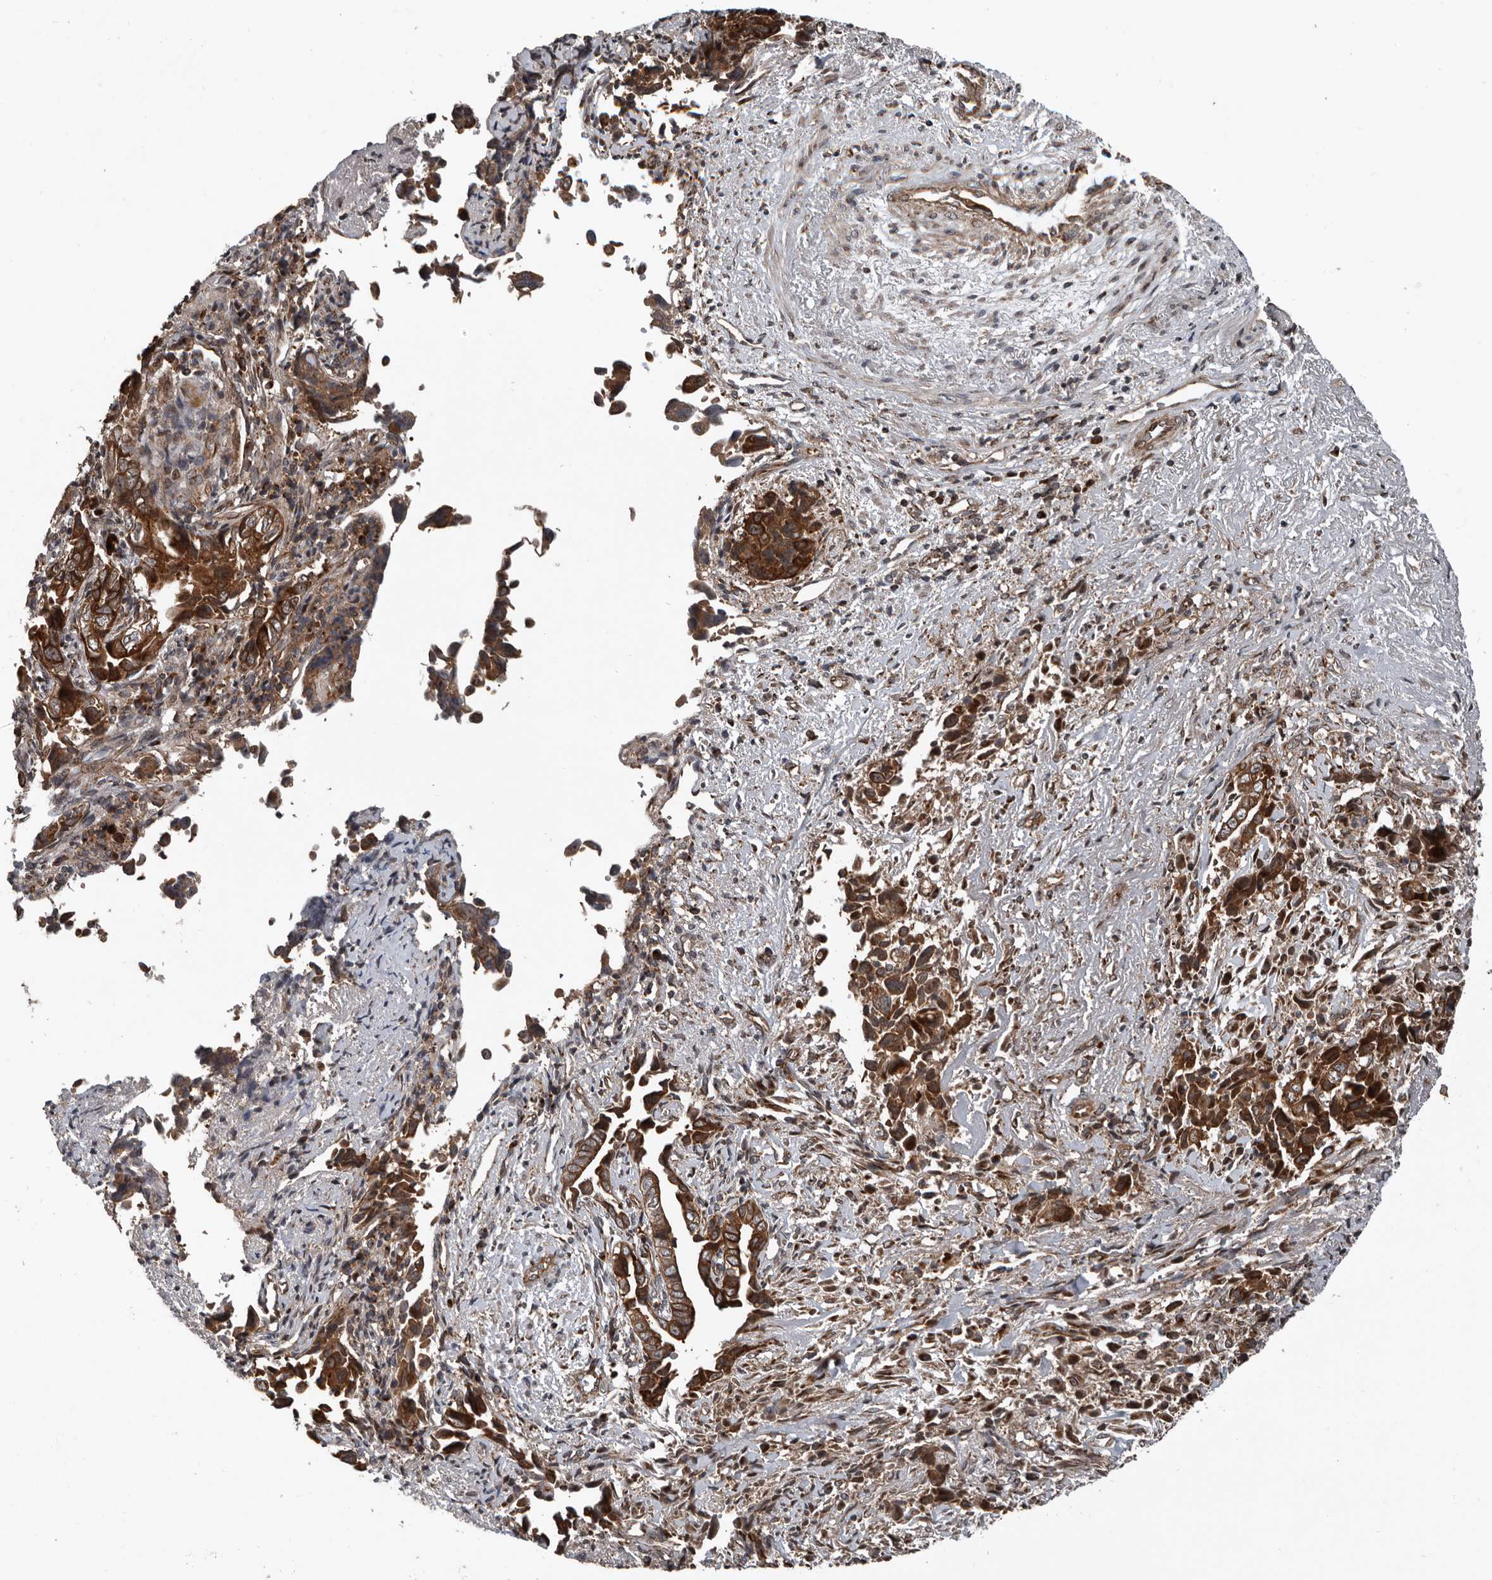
{"staining": {"intensity": "strong", "quantity": ">75%", "location": "cytoplasmic/membranous,nuclear"}, "tissue": "liver cancer", "cell_type": "Tumor cells", "image_type": "cancer", "snomed": [{"axis": "morphology", "description": "Cholangiocarcinoma"}, {"axis": "topography", "description": "Liver"}], "caption": "Protein analysis of liver cancer tissue demonstrates strong cytoplasmic/membranous and nuclear staining in about >75% of tumor cells.", "gene": "CCDC190", "patient": {"sex": "female", "age": 79}}